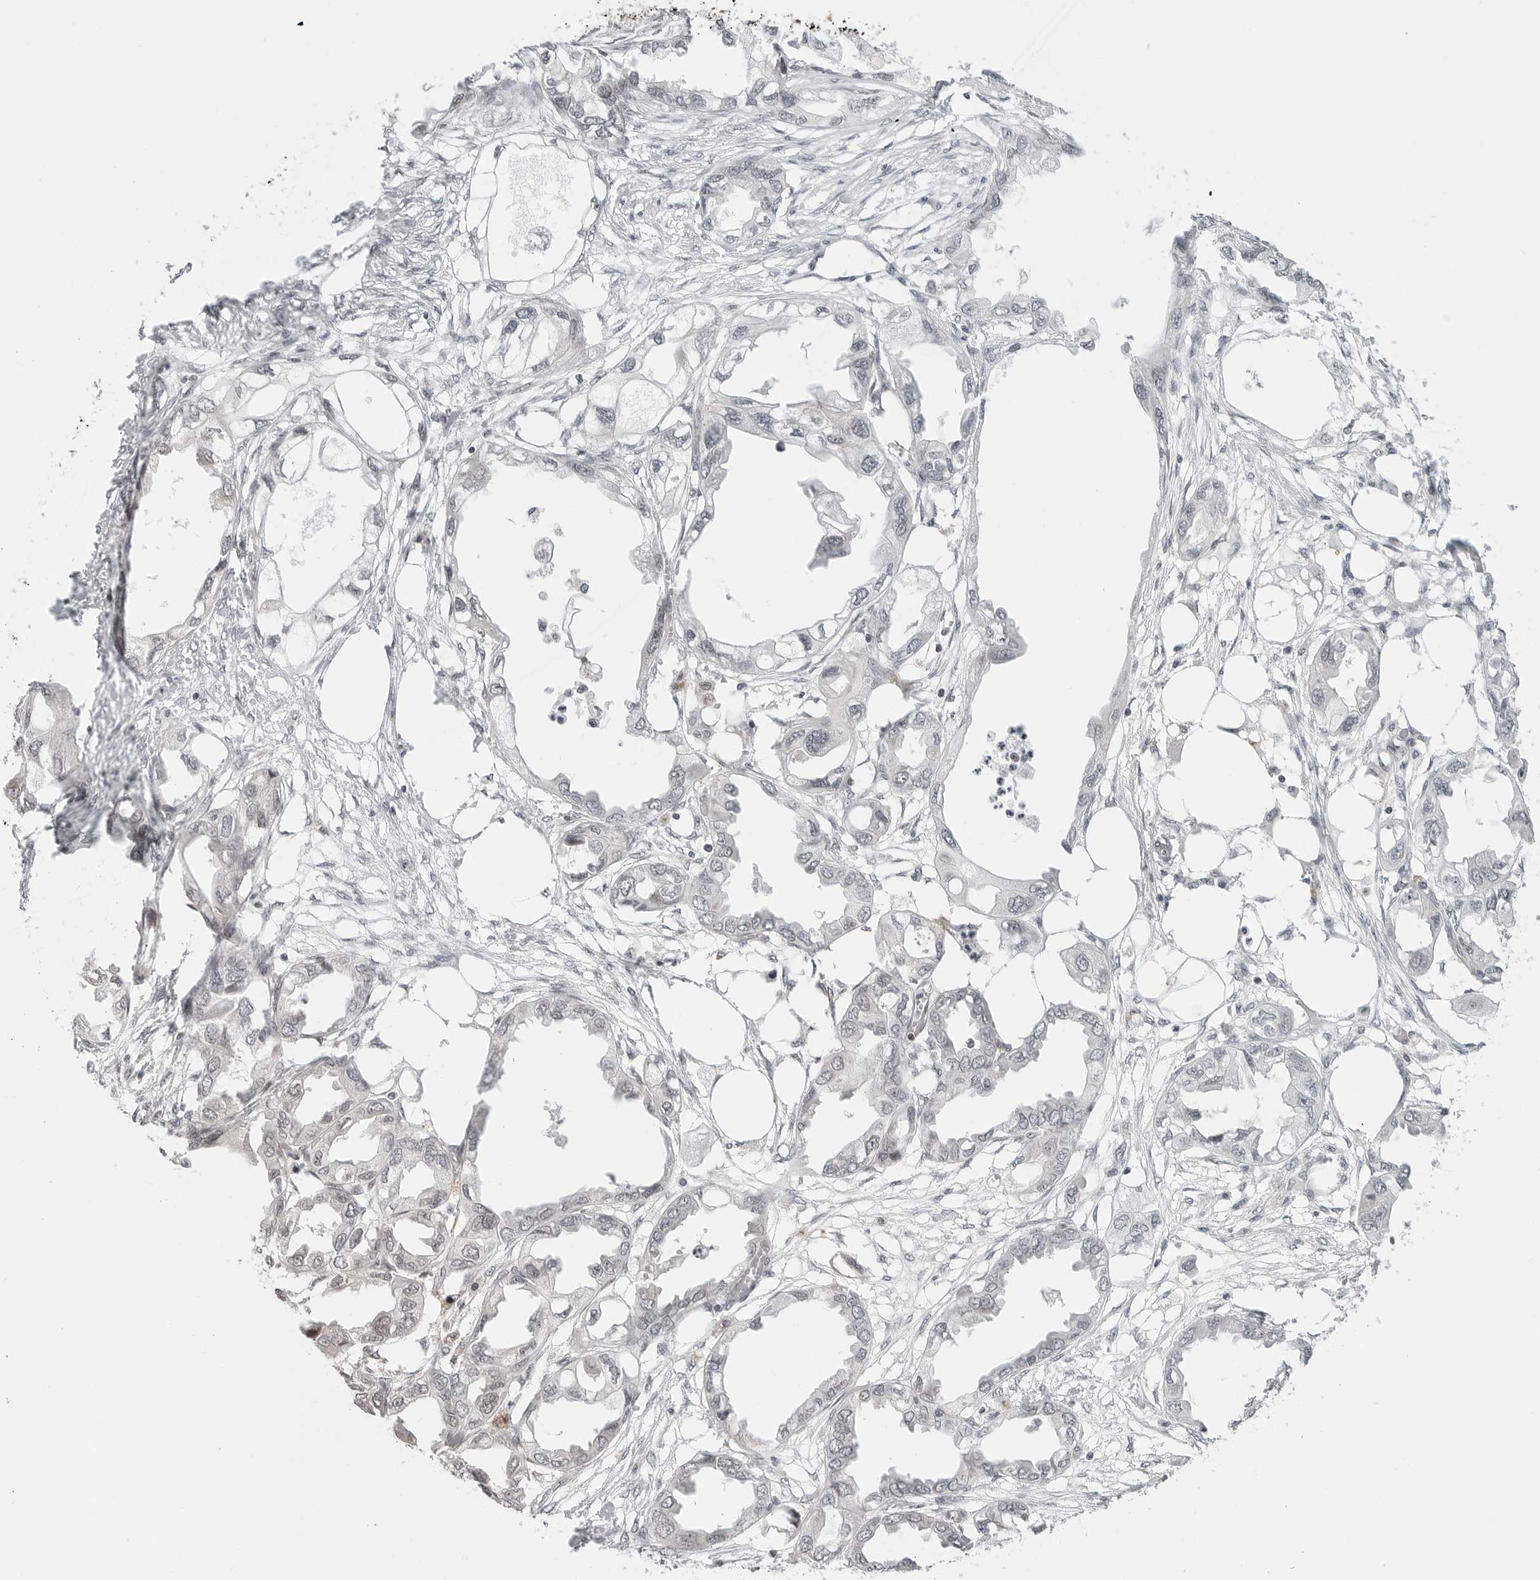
{"staining": {"intensity": "negative", "quantity": "none", "location": "none"}, "tissue": "endometrial cancer", "cell_type": "Tumor cells", "image_type": "cancer", "snomed": [{"axis": "morphology", "description": "Adenocarcinoma, NOS"}, {"axis": "morphology", "description": "Adenocarcinoma, metastatic, NOS"}, {"axis": "topography", "description": "Adipose tissue"}, {"axis": "topography", "description": "Endometrium"}], "caption": "High power microscopy photomicrograph of an immunohistochemistry (IHC) micrograph of endometrial cancer, revealing no significant expression in tumor cells.", "gene": "C8orf33", "patient": {"sex": "female", "age": 67}}